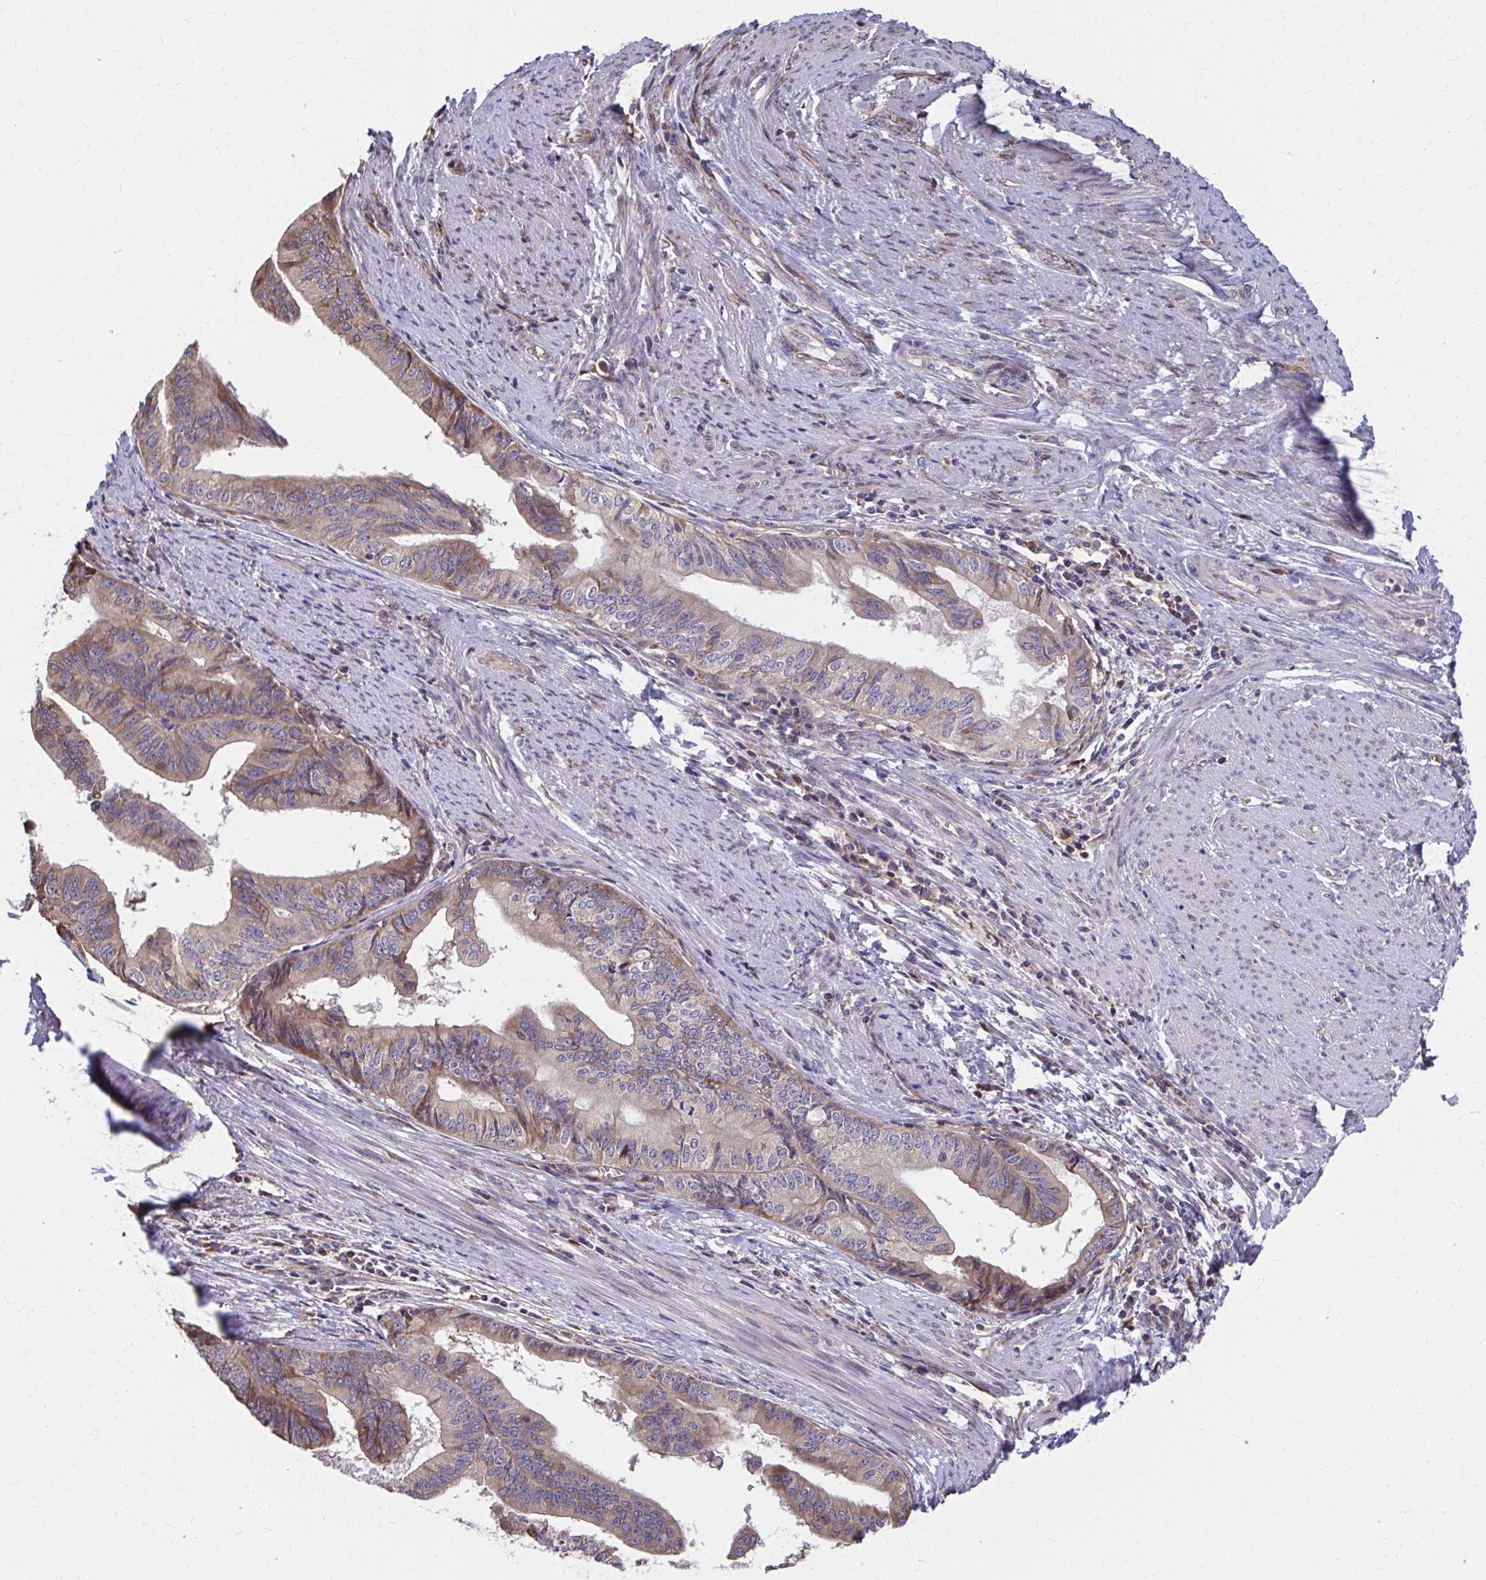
{"staining": {"intensity": "weak", "quantity": "25%-75%", "location": "cytoplasmic/membranous"}, "tissue": "endometrial cancer", "cell_type": "Tumor cells", "image_type": "cancer", "snomed": [{"axis": "morphology", "description": "Adenocarcinoma, NOS"}, {"axis": "topography", "description": "Endometrium"}], "caption": "This image shows immunohistochemistry (IHC) staining of human endometrial cancer, with low weak cytoplasmic/membranous staining in about 25%-75% of tumor cells.", "gene": "ZNF778", "patient": {"sex": "female", "age": 65}}